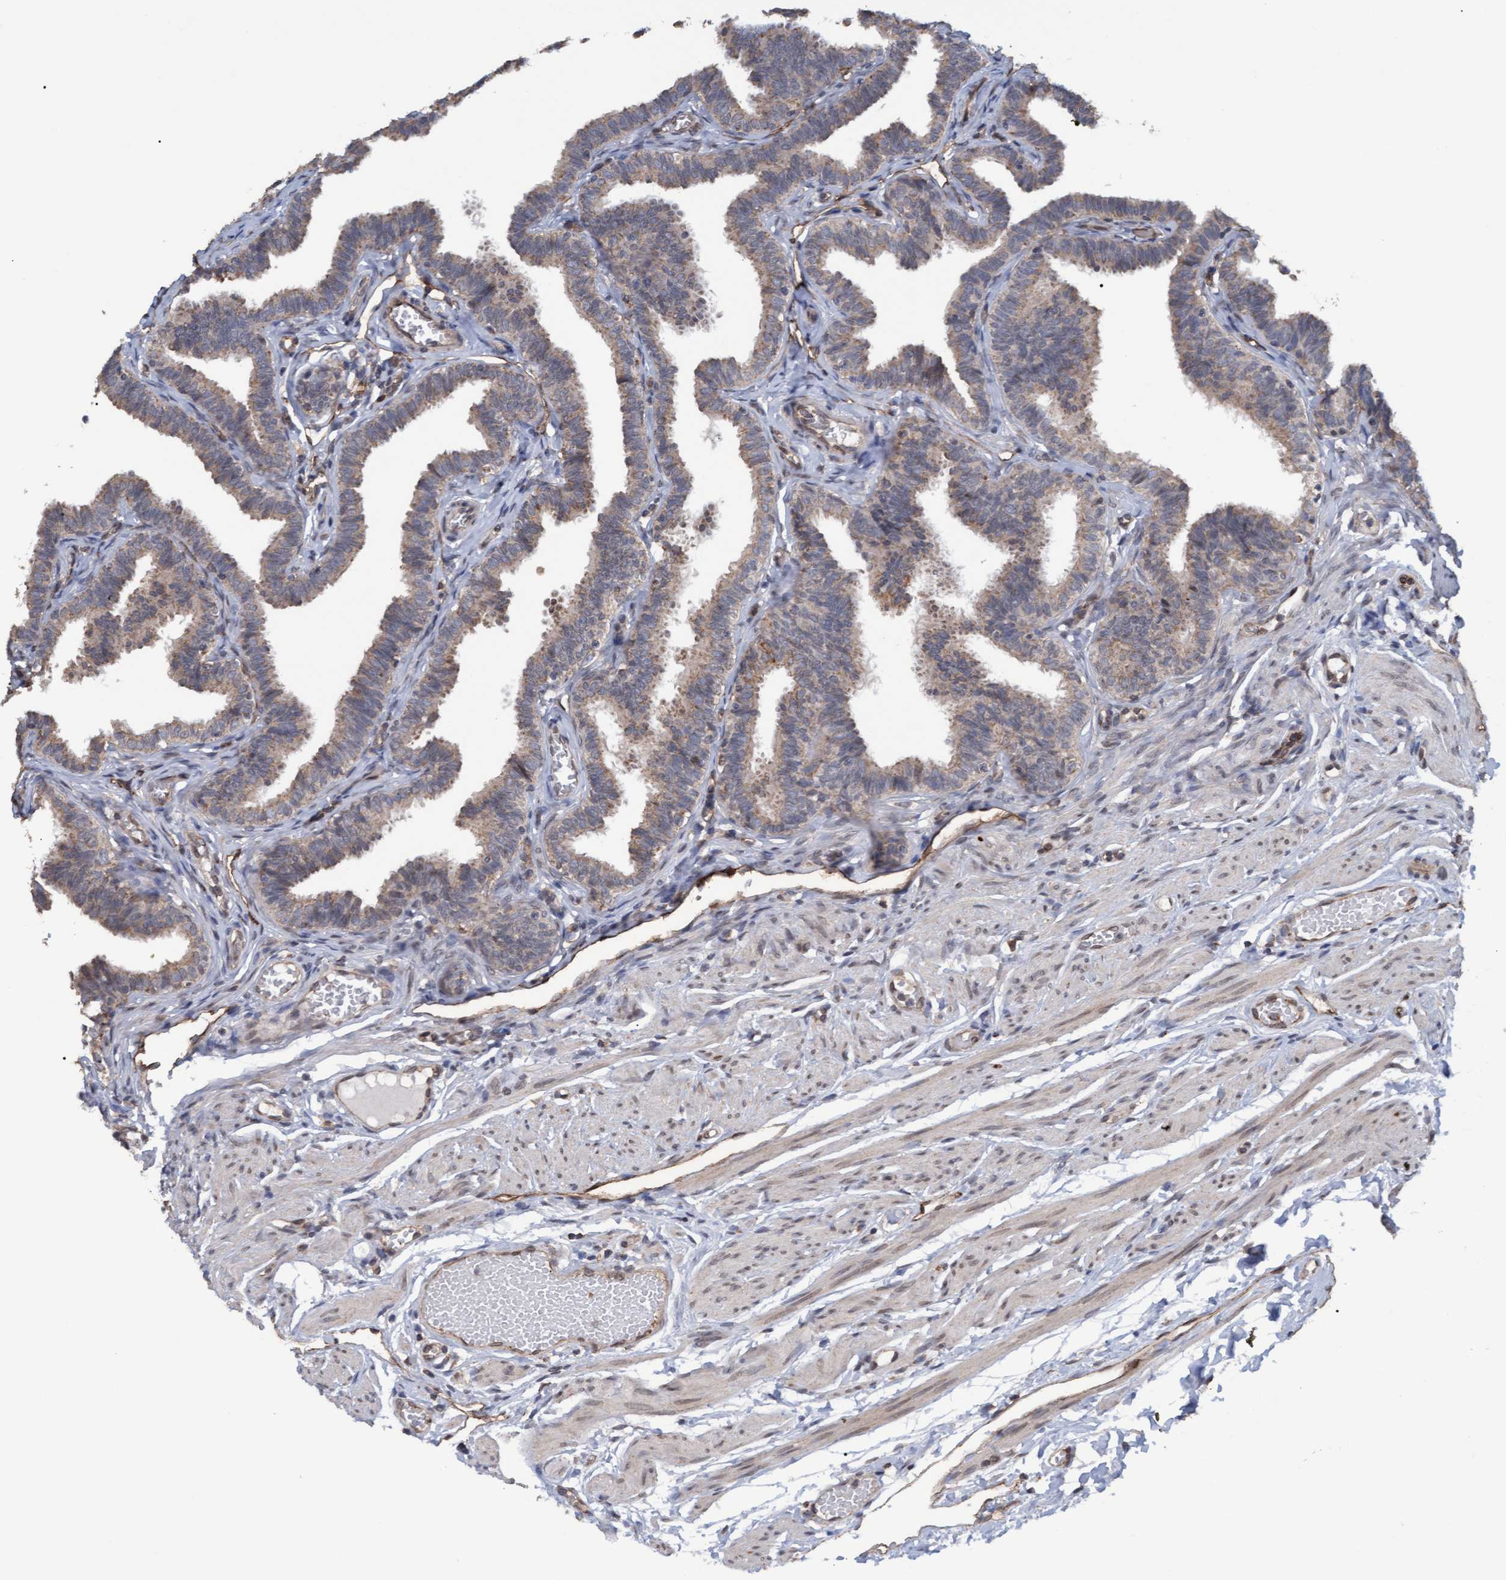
{"staining": {"intensity": "weak", "quantity": ">75%", "location": "cytoplasmic/membranous"}, "tissue": "fallopian tube", "cell_type": "Glandular cells", "image_type": "normal", "snomed": [{"axis": "morphology", "description": "Normal tissue, NOS"}, {"axis": "topography", "description": "Fallopian tube"}, {"axis": "topography", "description": "Ovary"}], "caption": "A micrograph of fallopian tube stained for a protein demonstrates weak cytoplasmic/membranous brown staining in glandular cells. Using DAB (brown) and hematoxylin (blue) stains, captured at high magnification using brightfield microscopy.", "gene": "MGLL", "patient": {"sex": "female", "age": 23}}